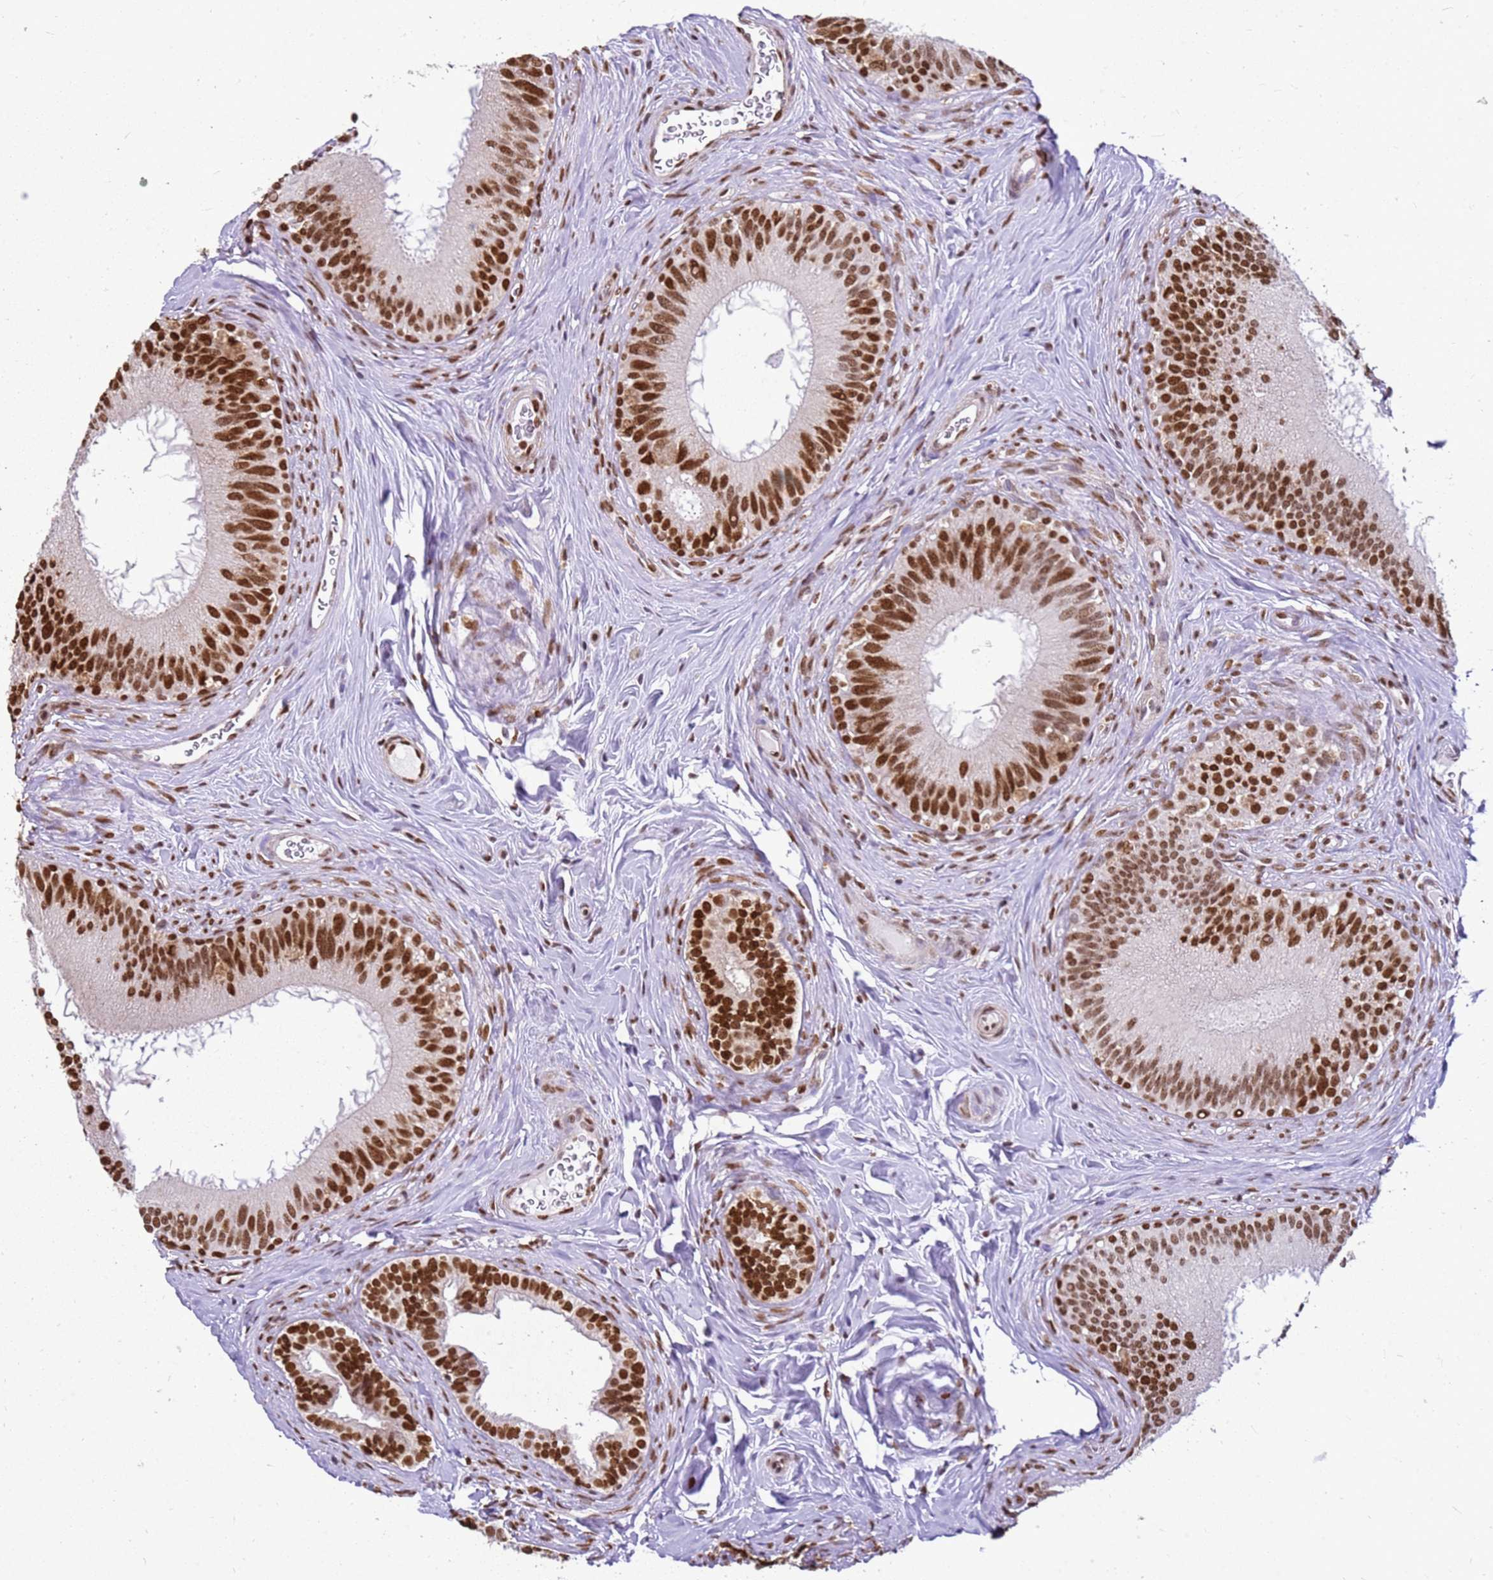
{"staining": {"intensity": "strong", "quantity": ">75%", "location": "nuclear"}, "tissue": "epididymis", "cell_type": "Glandular cells", "image_type": "normal", "snomed": [{"axis": "morphology", "description": "Normal tissue, NOS"}, {"axis": "topography", "description": "Epididymis"}], "caption": "DAB (3,3'-diaminobenzidine) immunohistochemical staining of normal human epididymis demonstrates strong nuclear protein staining in approximately >75% of glandular cells. (IHC, brightfield microscopy, high magnification).", "gene": "APEX1", "patient": {"sex": "male", "age": 38}}